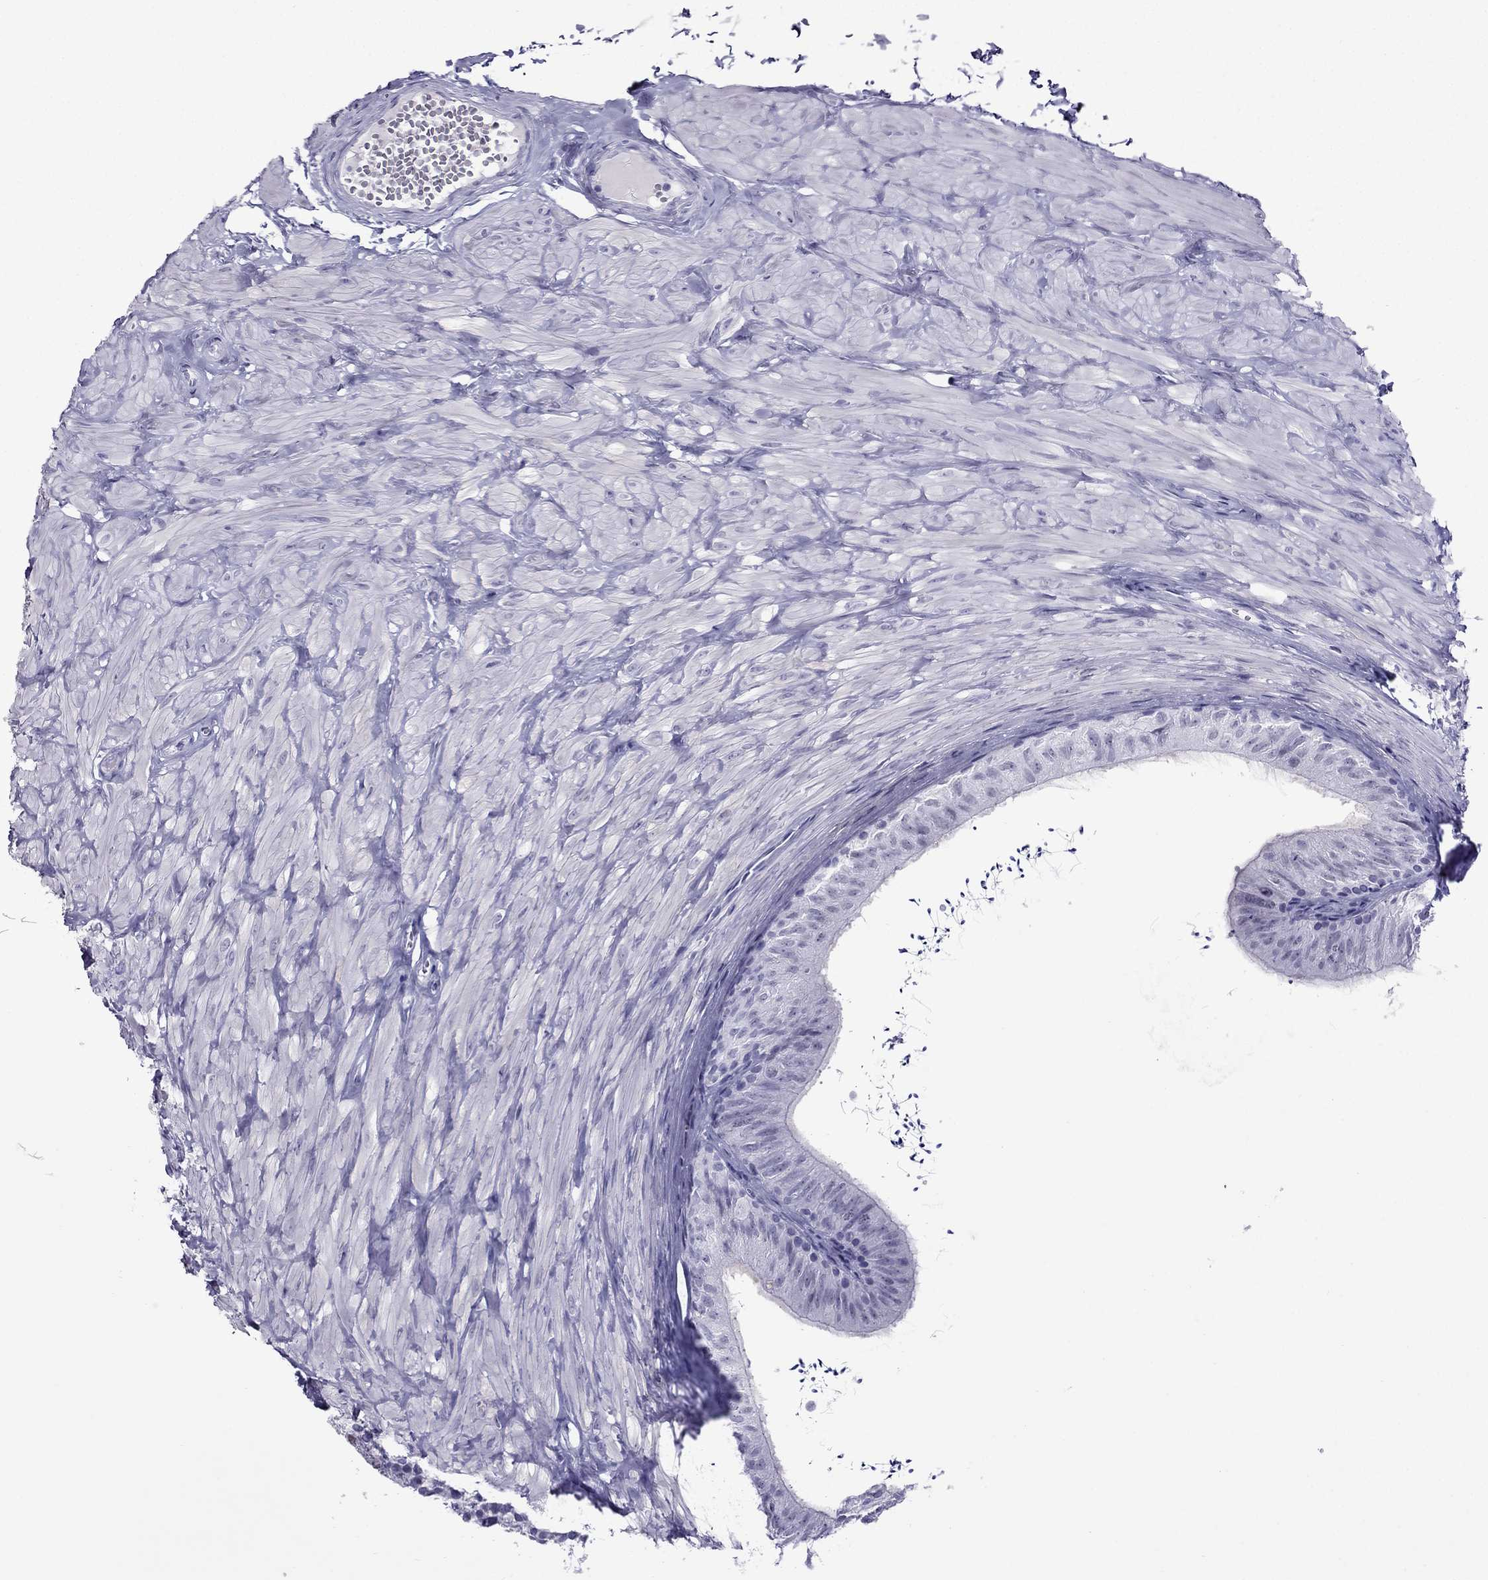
{"staining": {"intensity": "negative", "quantity": "none", "location": "none"}, "tissue": "epididymis", "cell_type": "Glandular cells", "image_type": "normal", "snomed": [{"axis": "morphology", "description": "Normal tissue, NOS"}, {"axis": "topography", "description": "Epididymis"}], "caption": "Immunohistochemistry of unremarkable epididymis shows no positivity in glandular cells.", "gene": "MYLK3", "patient": {"sex": "male", "age": 32}}